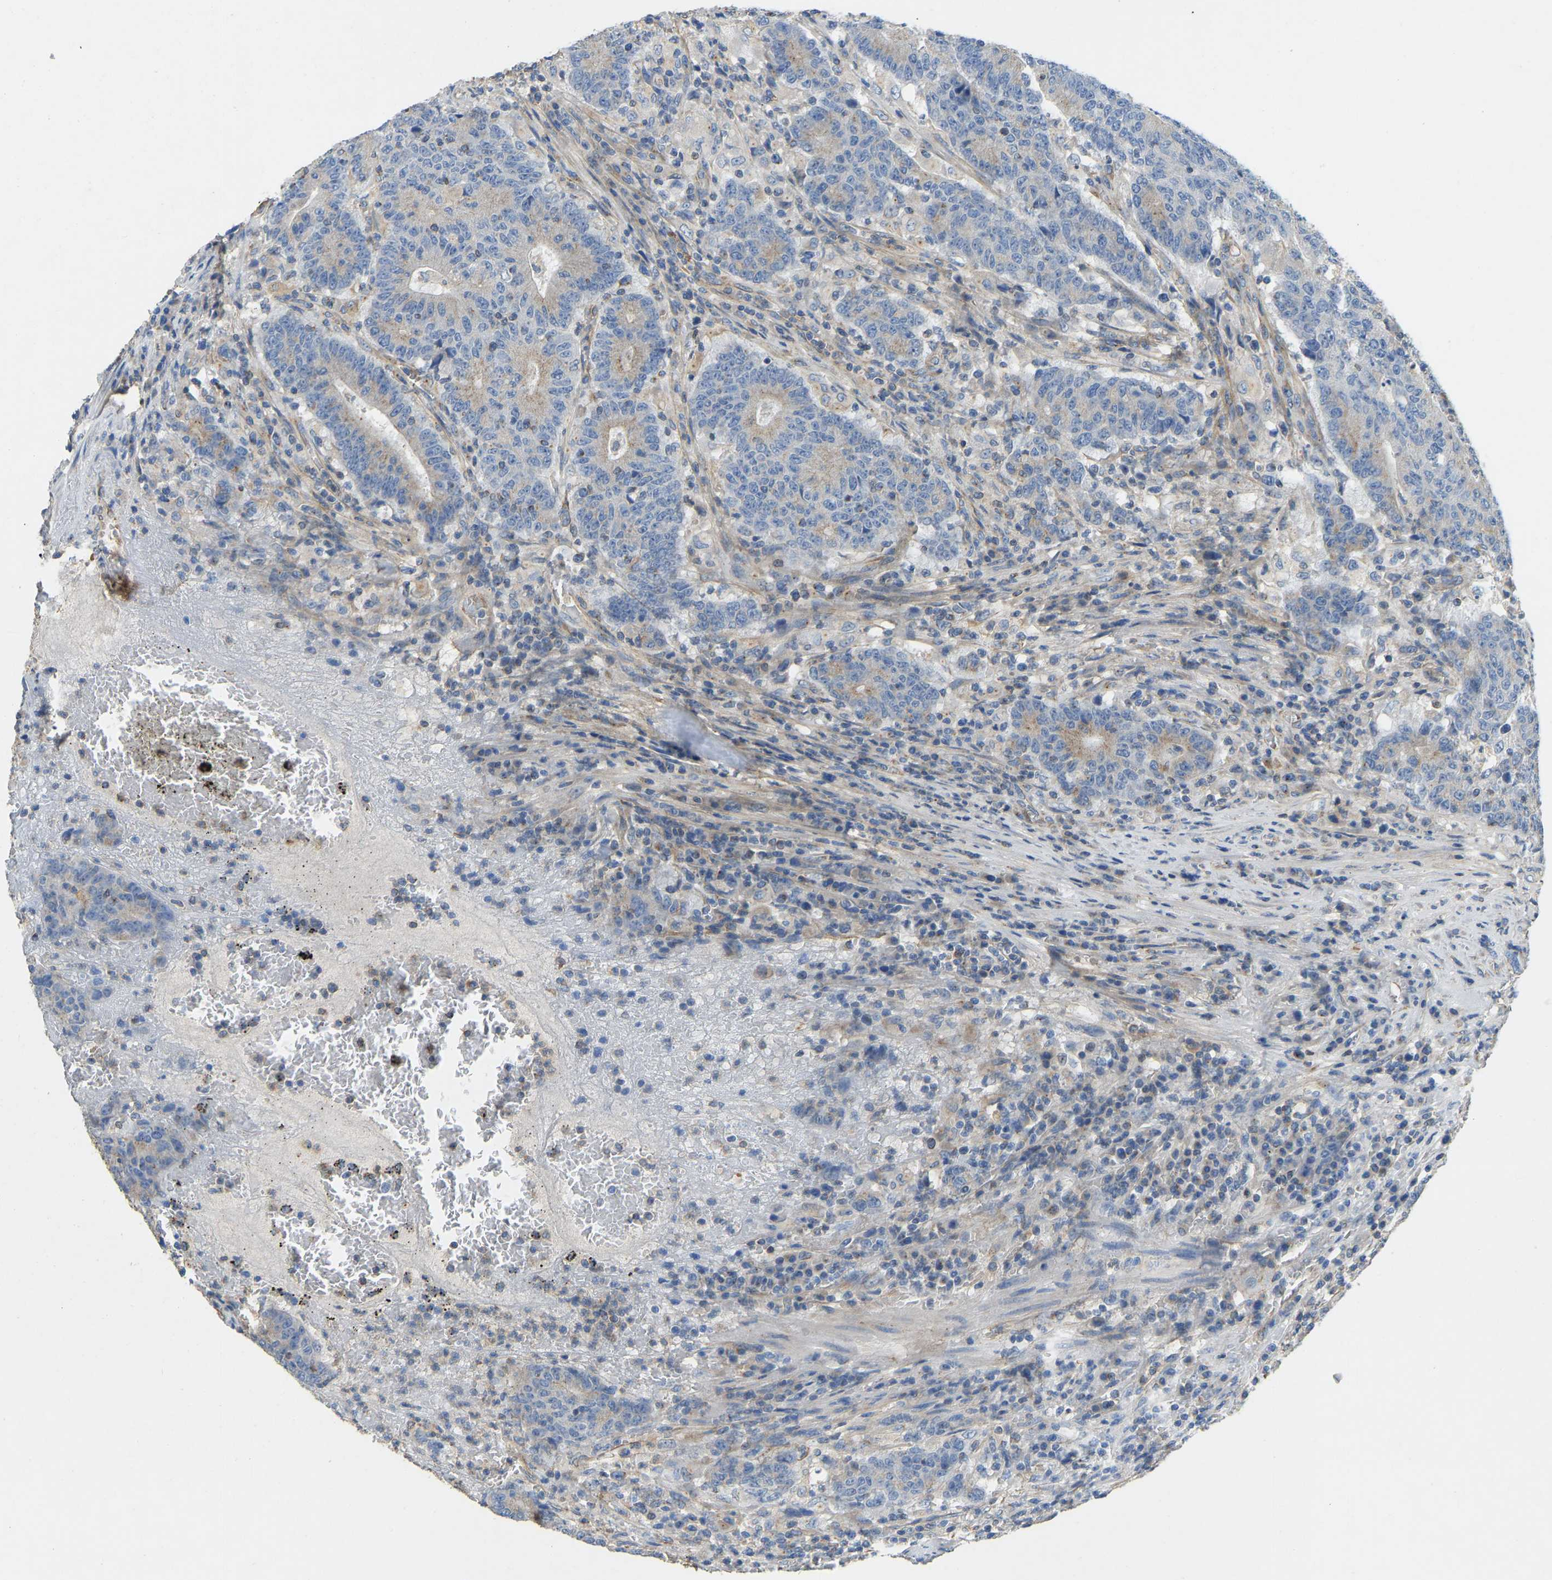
{"staining": {"intensity": "weak", "quantity": "25%-75%", "location": "cytoplasmic/membranous"}, "tissue": "colorectal cancer", "cell_type": "Tumor cells", "image_type": "cancer", "snomed": [{"axis": "morphology", "description": "Normal tissue, NOS"}, {"axis": "morphology", "description": "Adenocarcinoma, NOS"}, {"axis": "topography", "description": "Colon"}], "caption": "High-power microscopy captured an immunohistochemistry (IHC) histopathology image of adenocarcinoma (colorectal), revealing weak cytoplasmic/membranous expression in approximately 25%-75% of tumor cells.", "gene": "TECTA", "patient": {"sex": "female", "age": 75}}